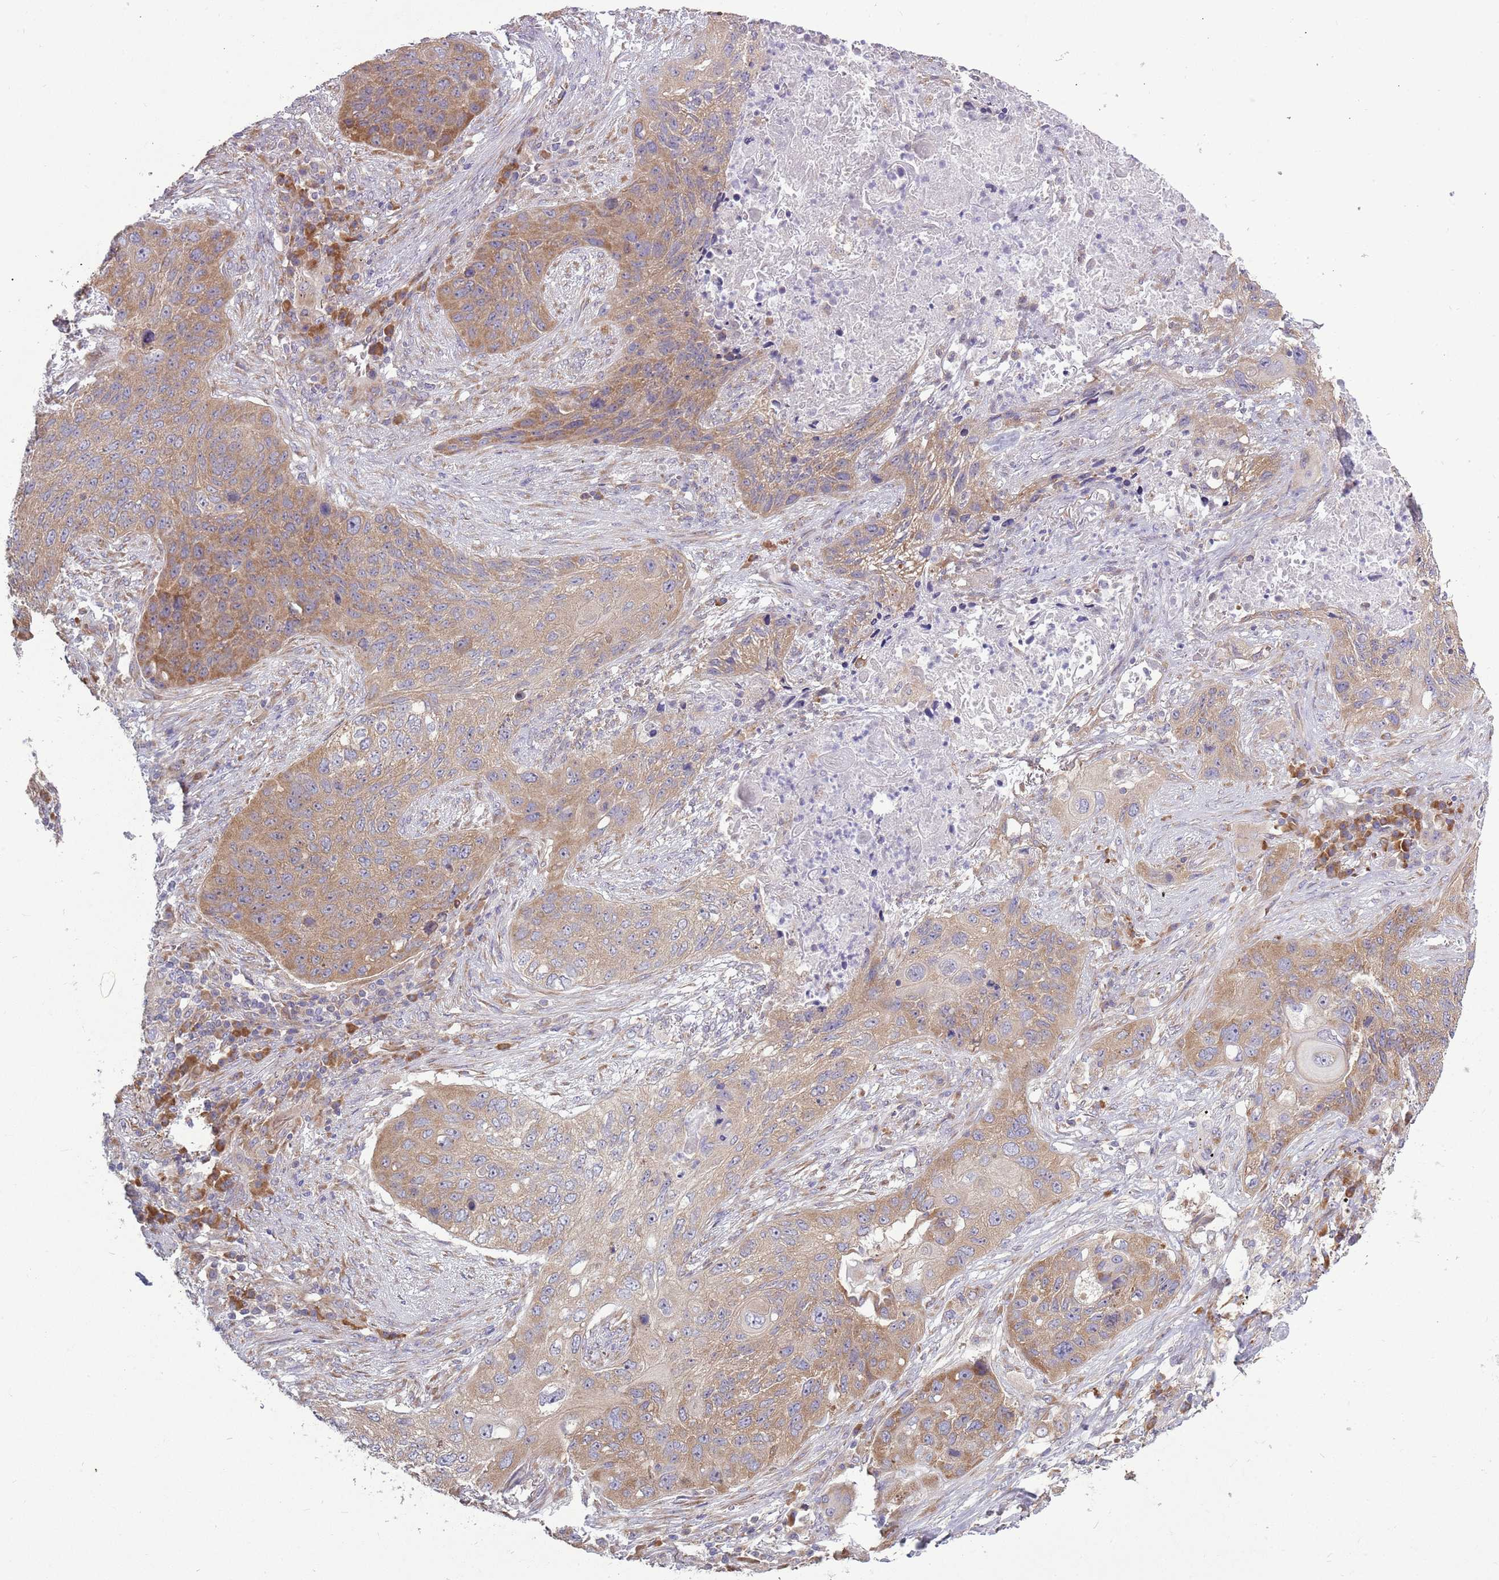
{"staining": {"intensity": "moderate", "quantity": ">75%", "location": "cytoplasmic/membranous"}, "tissue": "lung cancer", "cell_type": "Tumor cells", "image_type": "cancer", "snomed": [{"axis": "morphology", "description": "Squamous cell carcinoma, NOS"}, {"axis": "topography", "description": "Lung"}], "caption": "High-magnification brightfield microscopy of lung squamous cell carcinoma stained with DAB (brown) and counterstained with hematoxylin (blue). tumor cells exhibit moderate cytoplasmic/membranous staining is appreciated in about>75% of cells.", "gene": "RPL17-C18orf32", "patient": {"sex": "female", "age": 63}}